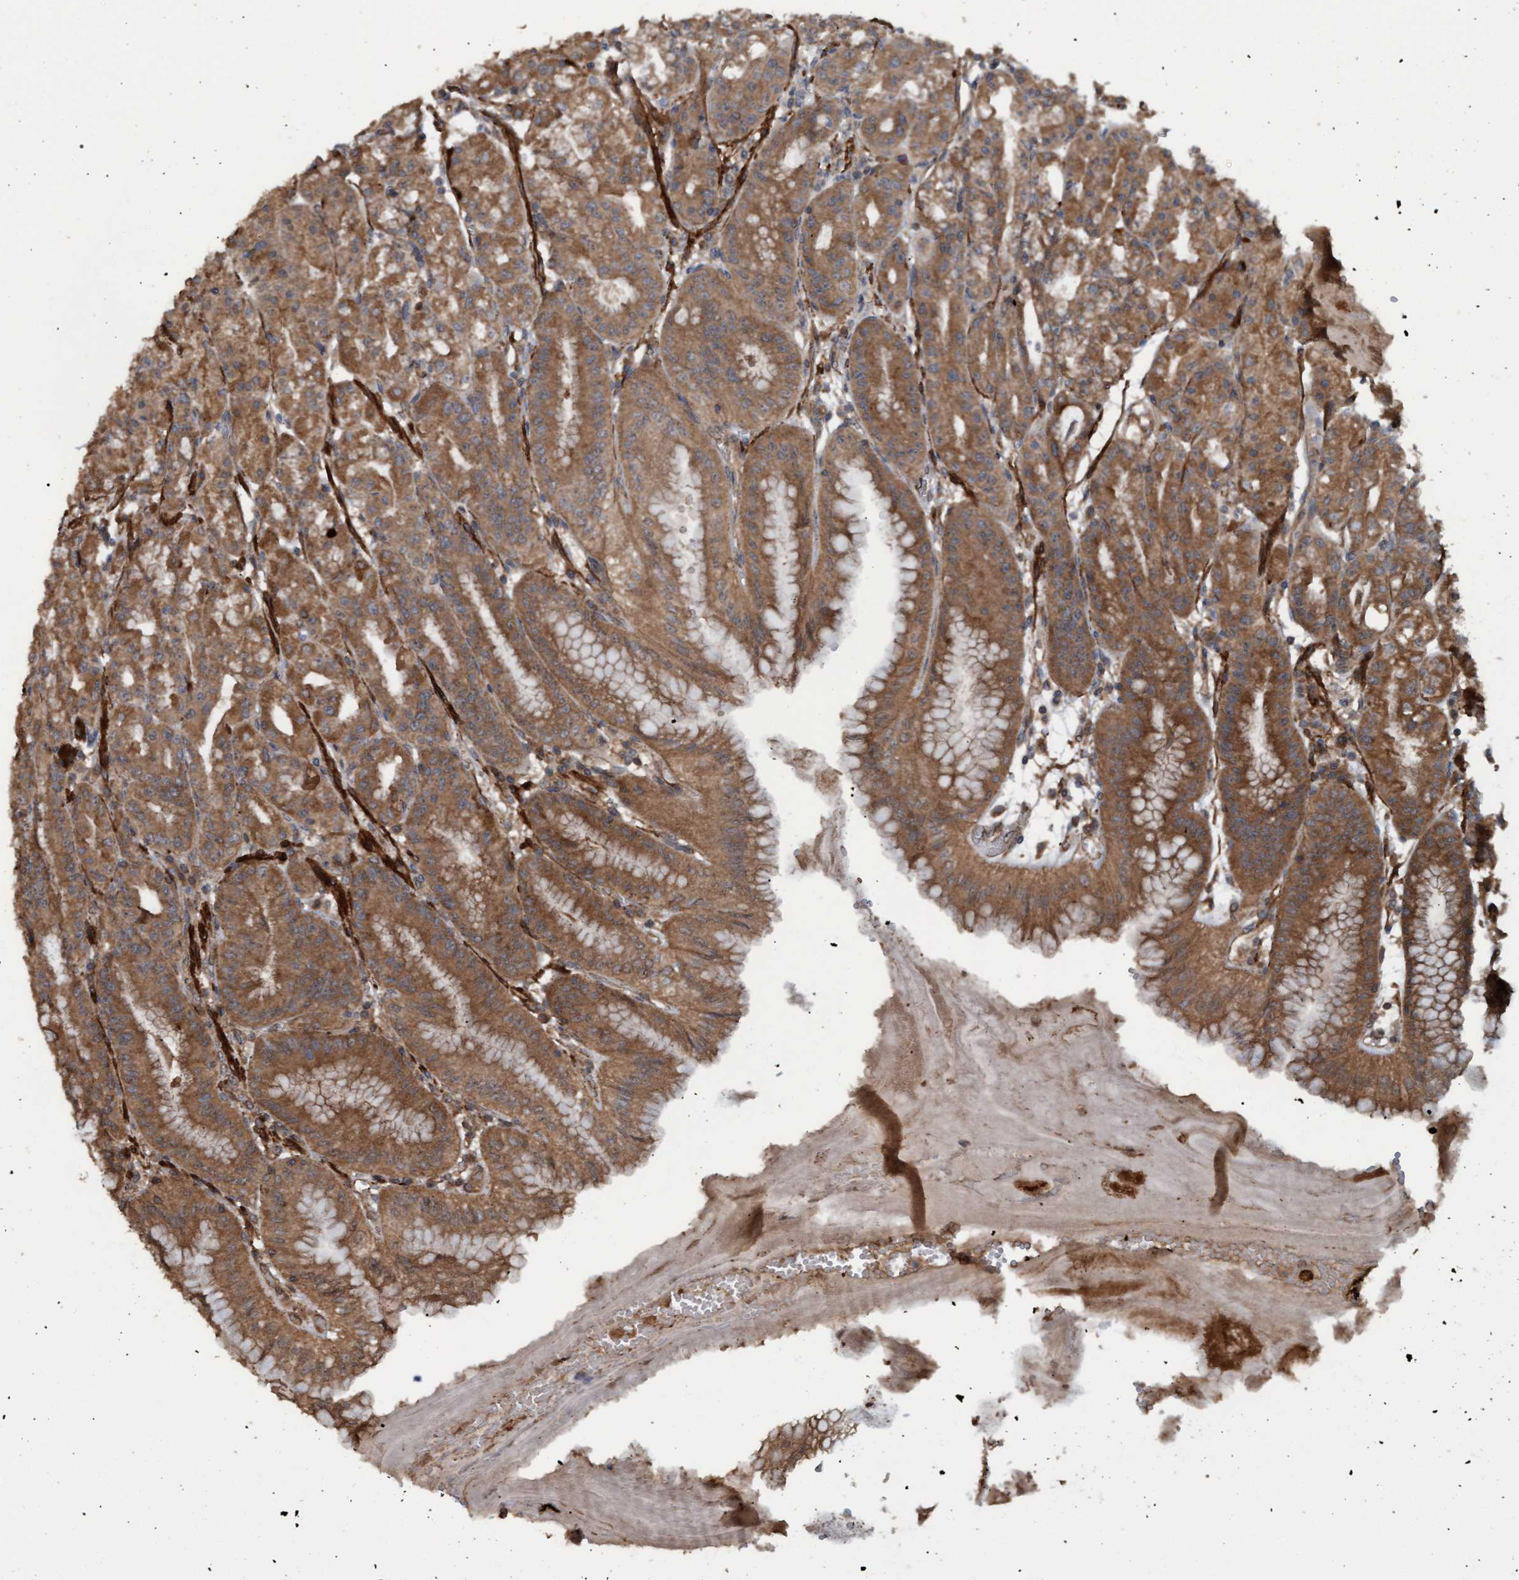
{"staining": {"intensity": "strong", "quantity": ">75%", "location": "cytoplasmic/membranous"}, "tissue": "stomach", "cell_type": "Glandular cells", "image_type": "normal", "snomed": [{"axis": "morphology", "description": "Normal tissue, NOS"}, {"axis": "topography", "description": "Stomach, lower"}], "caption": "Stomach stained for a protein (brown) demonstrates strong cytoplasmic/membranous positive positivity in about >75% of glandular cells.", "gene": "GGT6", "patient": {"sex": "male", "age": 71}}